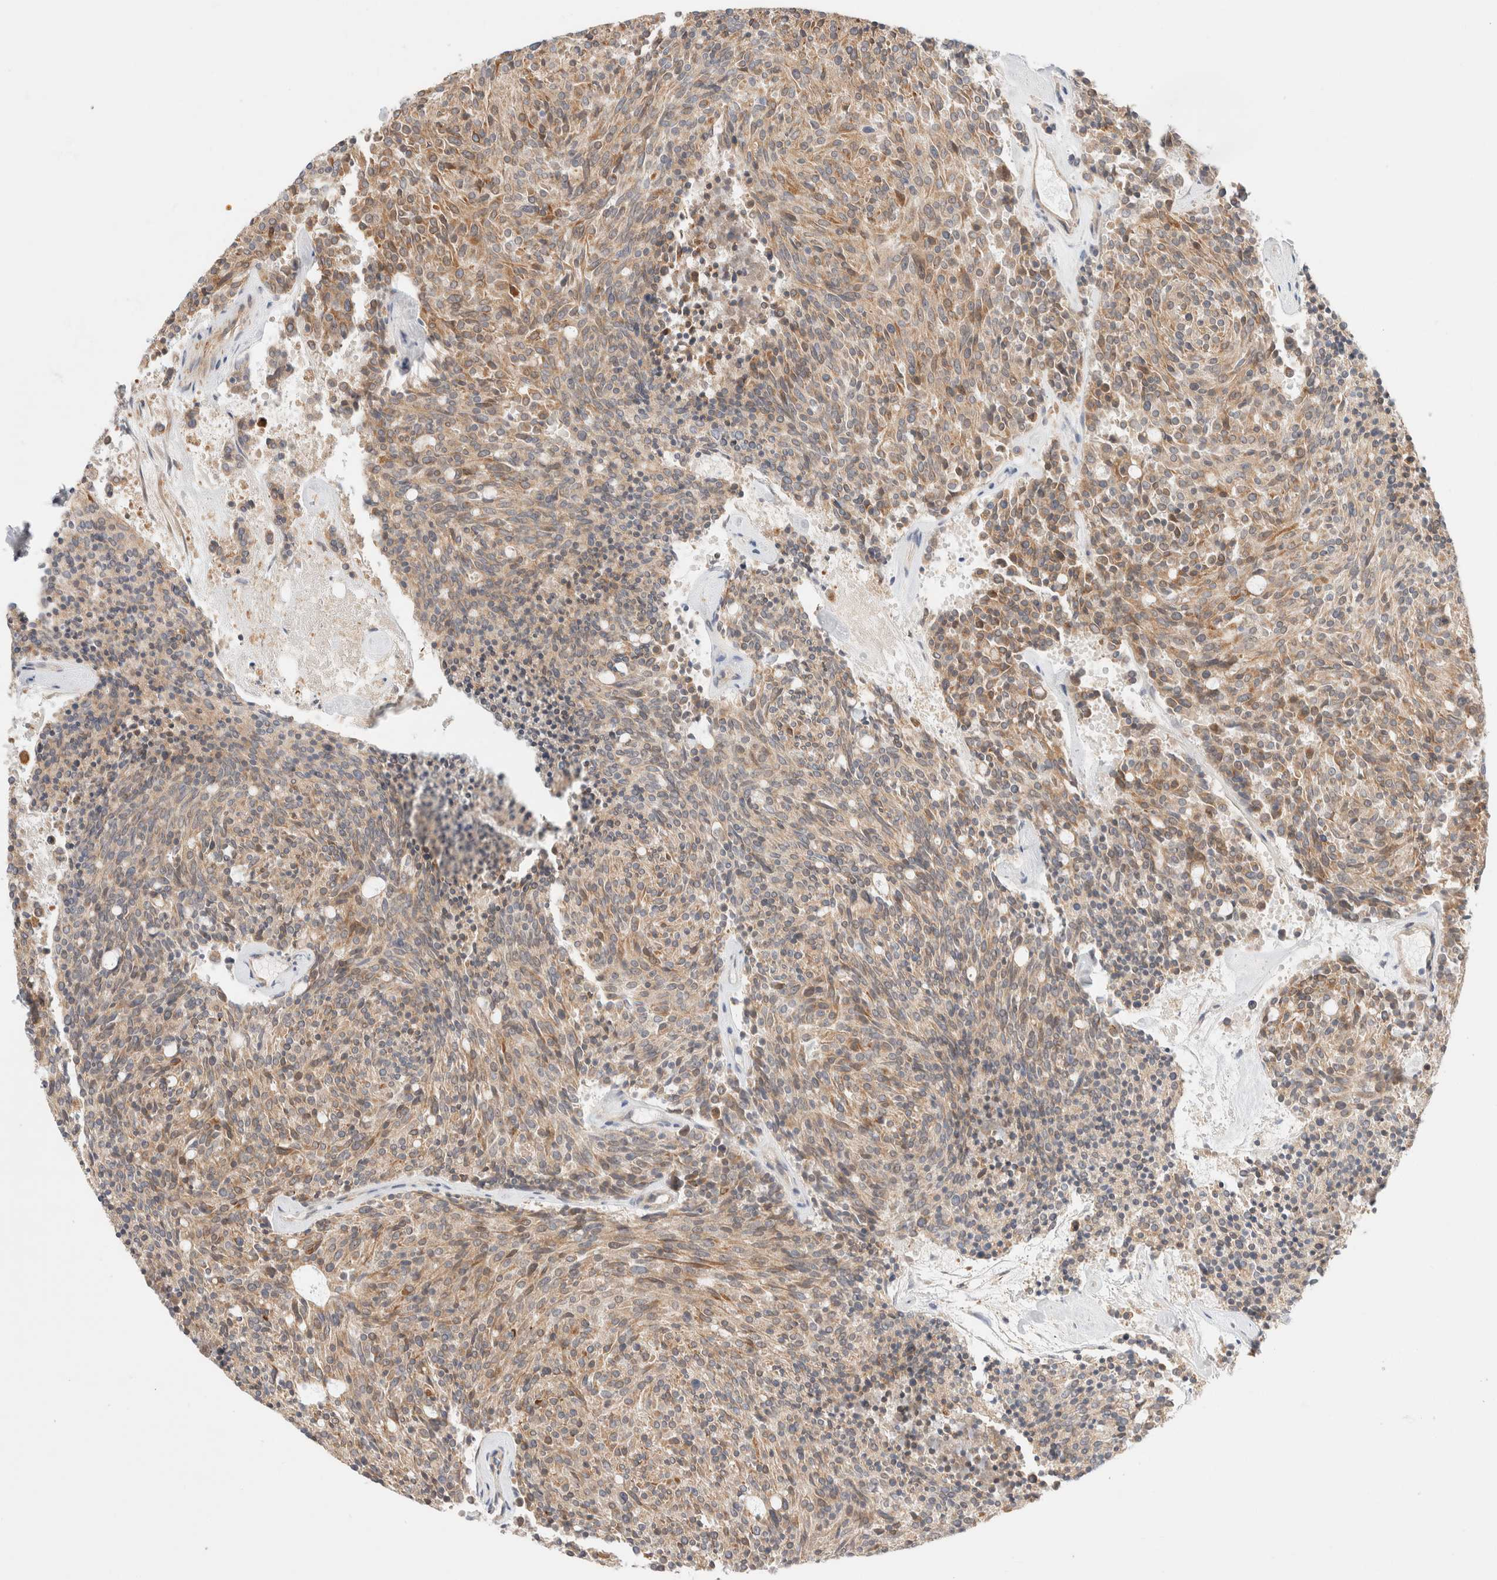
{"staining": {"intensity": "moderate", "quantity": ">75%", "location": "cytoplasmic/membranous"}, "tissue": "carcinoid", "cell_type": "Tumor cells", "image_type": "cancer", "snomed": [{"axis": "morphology", "description": "Carcinoid, malignant, NOS"}, {"axis": "topography", "description": "Pancreas"}], "caption": "Protein expression analysis of malignant carcinoid shows moderate cytoplasmic/membranous positivity in approximately >75% of tumor cells. Nuclei are stained in blue.", "gene": "RRP15", "patient": {"sex": "female", "age": 54}}